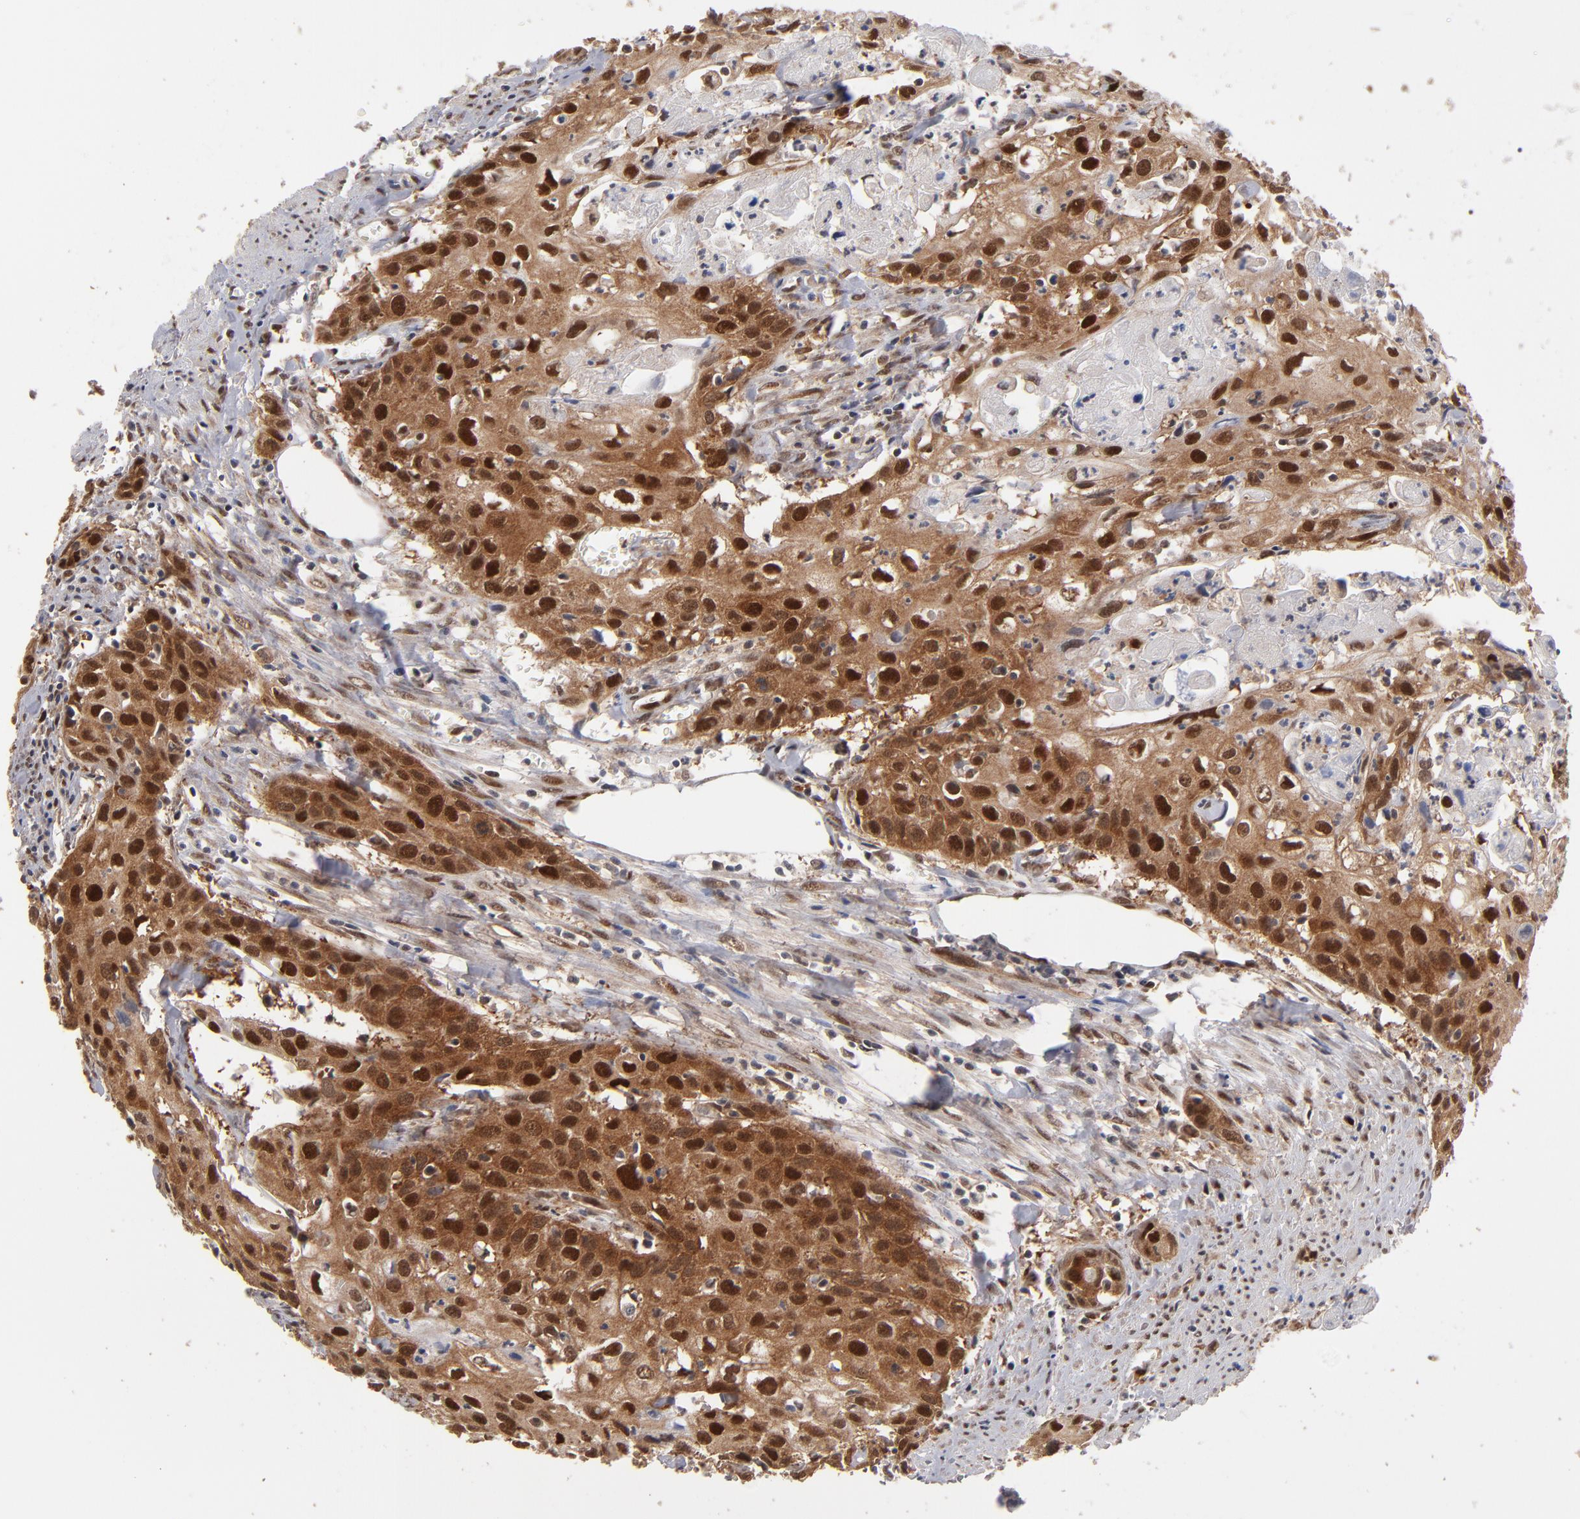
{"staining": {"intensity": "moderate", "quantity": ">75%", "location": "cytoplasmic/membranous,nuclear"}, "tissue": "urothelial cancer", "cell_type": "Tumor cells", "image_type": "cancer", "snomed": [{"axis": "morphology", "description": "Urothelial carcinoma, High grade"}, {"axis": "topography", "description": "Urinary bladder"}], "caption": "Protein staining of urothelial cancer tissue demonstrates moderate cytoplasmic/membranous and nuclear positivity in about >75% of tumor cells.", "gene": "HUWE1", "patient": {"sex": "male", "age": 54}}